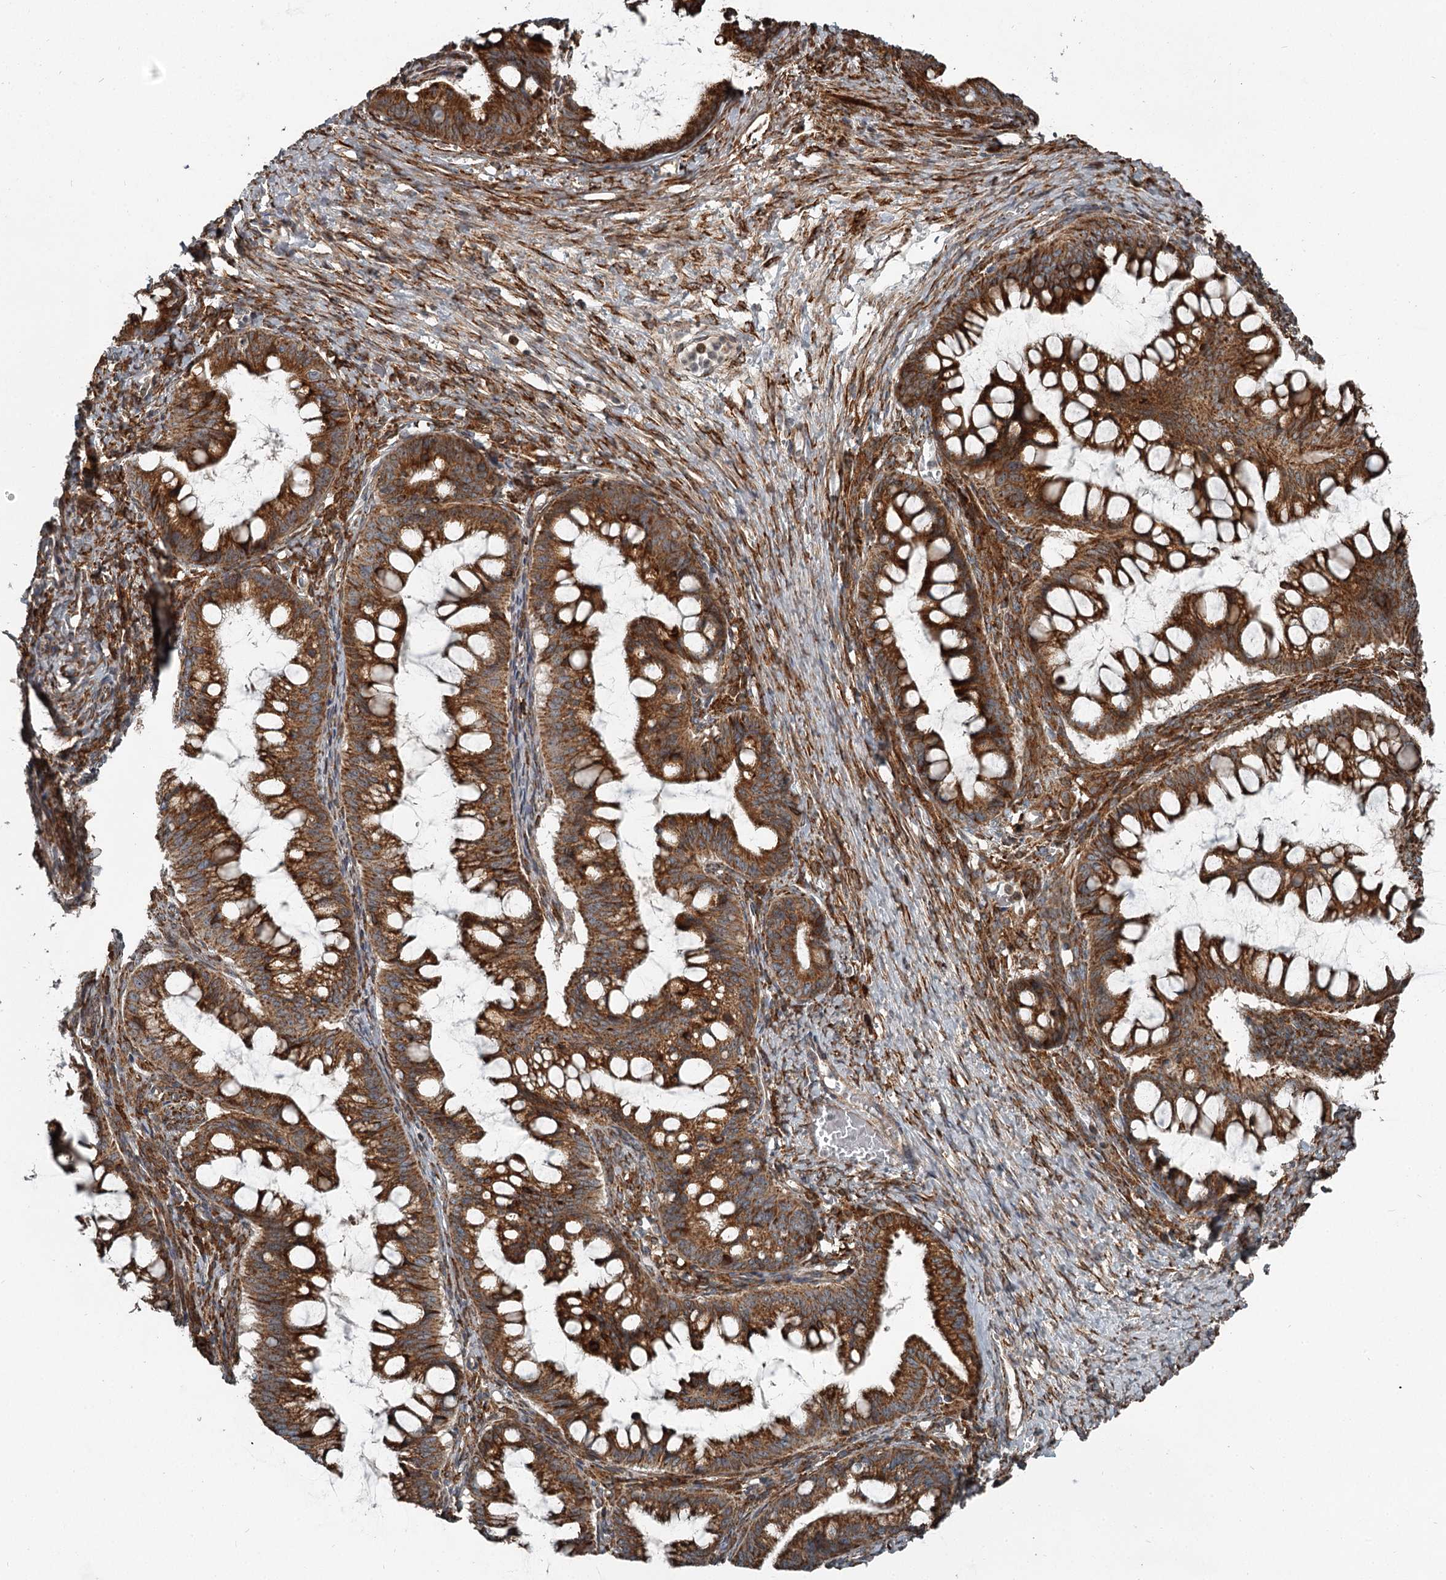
{"staining": {"intensity": "strong", "quantity": ">75%", "location": "cytoplasmic/membranous"}, "tissue": "ovarian cancer", "cell_type": "Tumor cells", "image_type": "cancer", "snomed": [{"axis": "morphology", "description": "Cystadenocarcinoma, mucinous, NOS"}, {"axis": "topography", "description": "Ovary"}], "caption": "Ovarian cancer (mucinous cystadenocarcinoma) was stained to show a protein in brown. There is high levels of strong cytoplasmic/membranous expression in approximately >75% of tumor cells.", "gene": "RASSF8", "patient": {"sex": "female", "age": 73}}